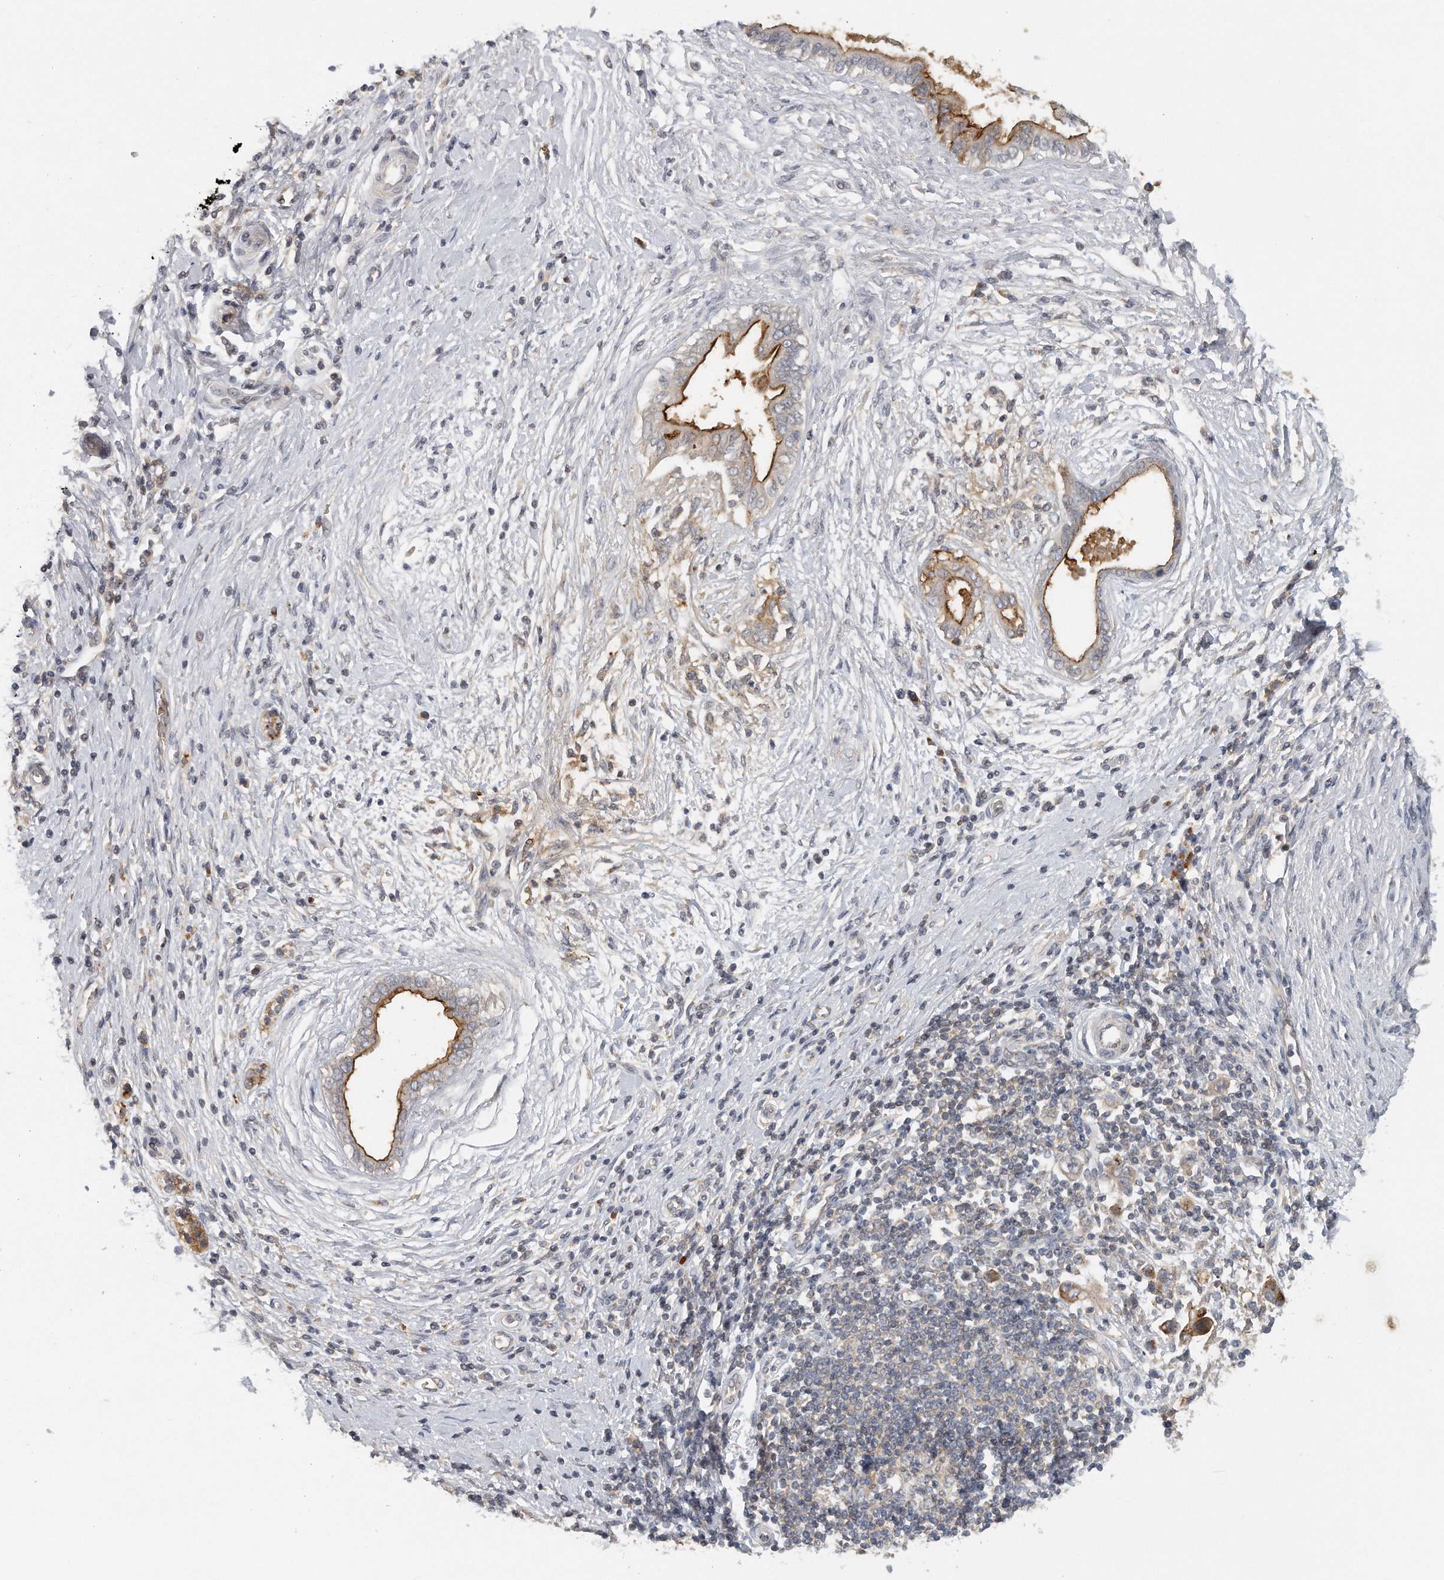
{"staining": {"intensity": "moderate", "quantity": "25%-75%", "location": "cytoplasmic/membranous"}, "tissue": "pancreatic cancer", "cell_type": "Tumor cells", "image_type": "cancer", "snomed": [{"axis": "morphology", "description": "Adenocarcinoma, NOS"}, {"axis": "topography", "description": "Pancreas"}], "caption": "IHC photomicrograph of pancreatic adenocarcinoma stained for a protein (brown), which shows medium levels of moderate cytoplasmic/membranous staining in about 25%-75% of tumor cells.", "gene": "TRAPPC14", "patient": {"sex": "female", "age": 72}}